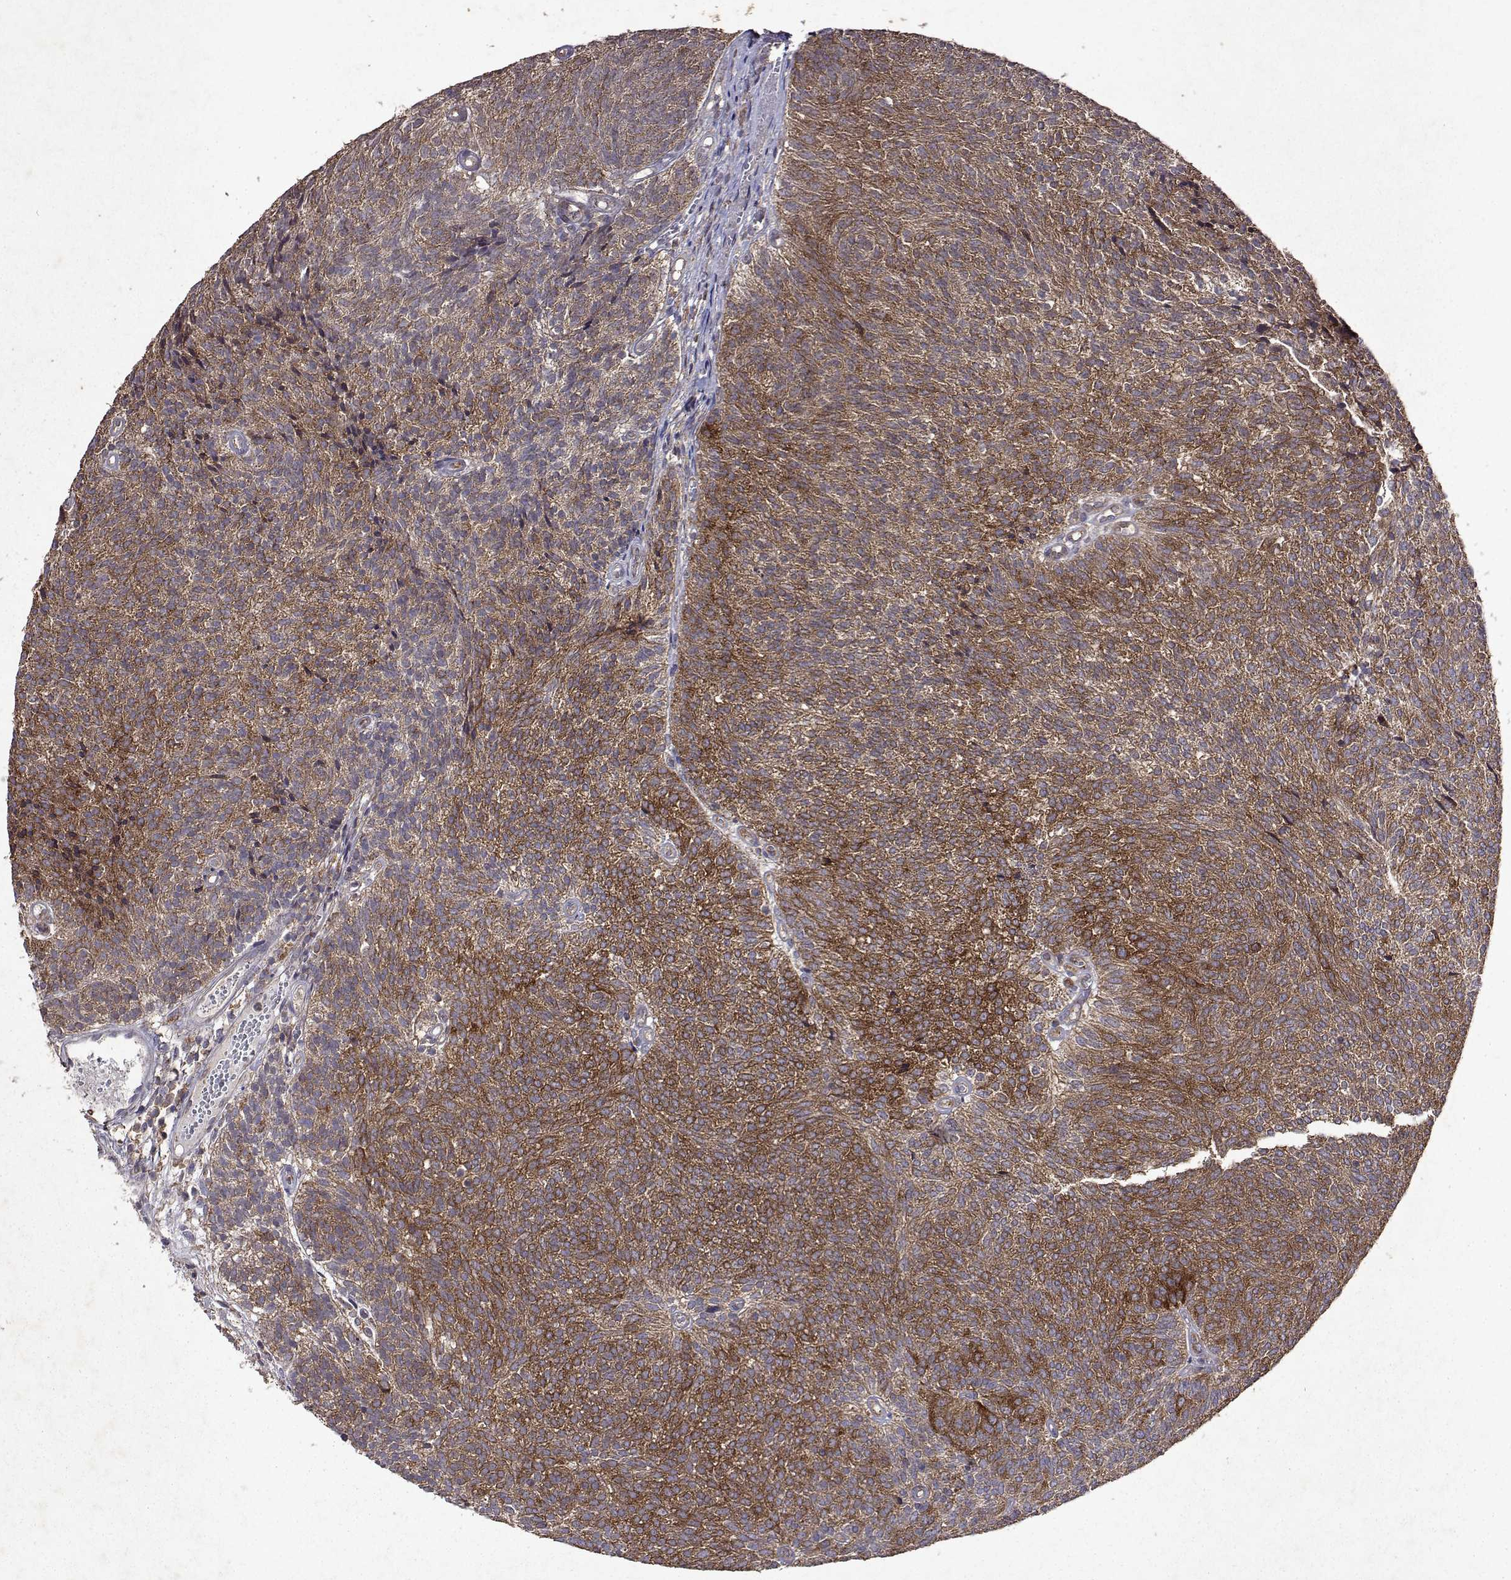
{"staining": {"intensity": "strong", "quantity": ">75%", "location": "cytoplasmic/membranous"}, "tissue": "urothelial cancer", "cell_type": "Tumor cells", "image_type": "cancer", "snomed": [{"axis": "morphology", "description": "Urothelial carcinoma, Low grade"}, {"axis": "topography", "description": "Urinary bladder"}], "caption": "Tumor cells demonstrate high levels of strong cytoplasmic/membranous expression in about >75% of cells in human urothelial cancer. The staining was performed using DAB to visualize the protein expression in brown, while the nuclei were stained in blue with hematoxylin (Magnification: 20x).", "gene": "TARBP2", "patient": {"sex": "male", "age": 77}}